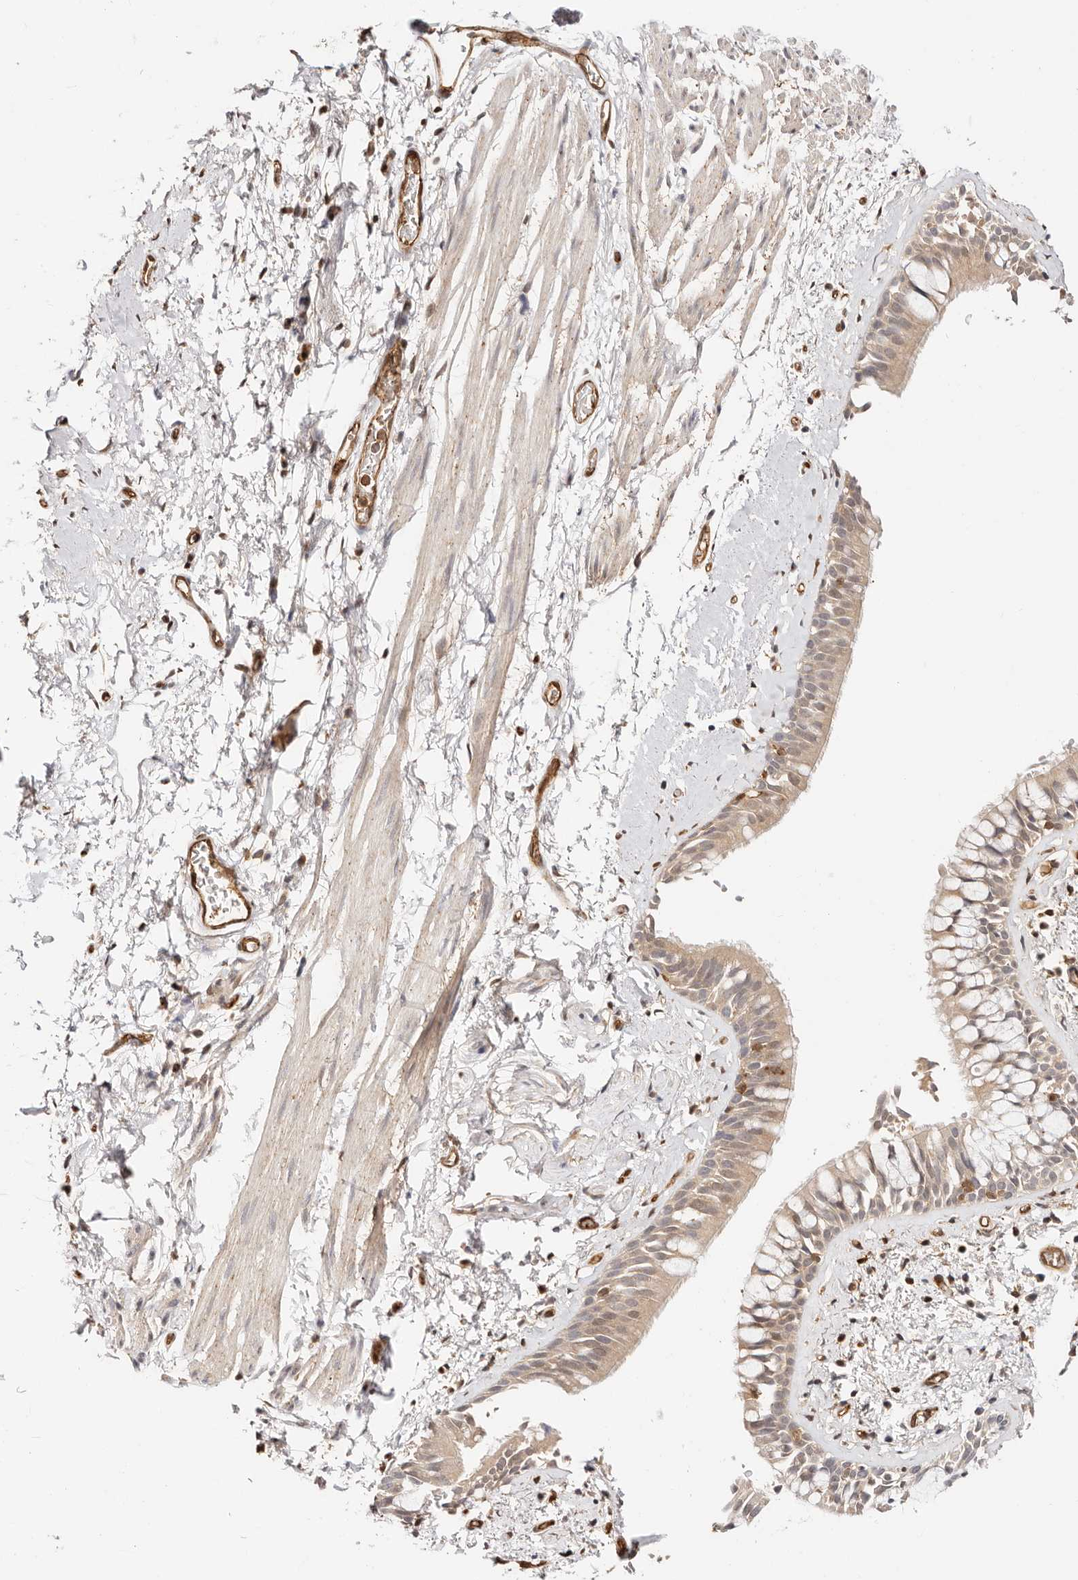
{"staining": {"intensity": "weak", "quantity": ">75%", "location": "cytoplasmic/membranous"}, "tissue": "bronchus", "cell_type": "Respiratory epithelial cells", "image_type": "normal", "snomed": [{"axis": "morphology", "description": "Normal tissue, NOS"}, {"axis": "morphology", "description": "Inflammation, NOS"}, {"axis": "topography", "description": "Cartilage tissue"}, {"axis": "topography", "description": "Bronchus"}, {"axis": "topography", "description": "Lung"}], "caption": "DAB immunohistochemical staining of normal bronchus exhibits weak cytoplasmic/membranous protein staining in approximately >75% of respiratory epithelial cells. The protein of interest is stained brown, and the nuclei are stained in blue (DAB (3,3'-diaminobenzidine) IHC with brightfield microscopy, high magnification).", "gene": "STAT5A", "patient": {"sex": "female", "age": 64}}